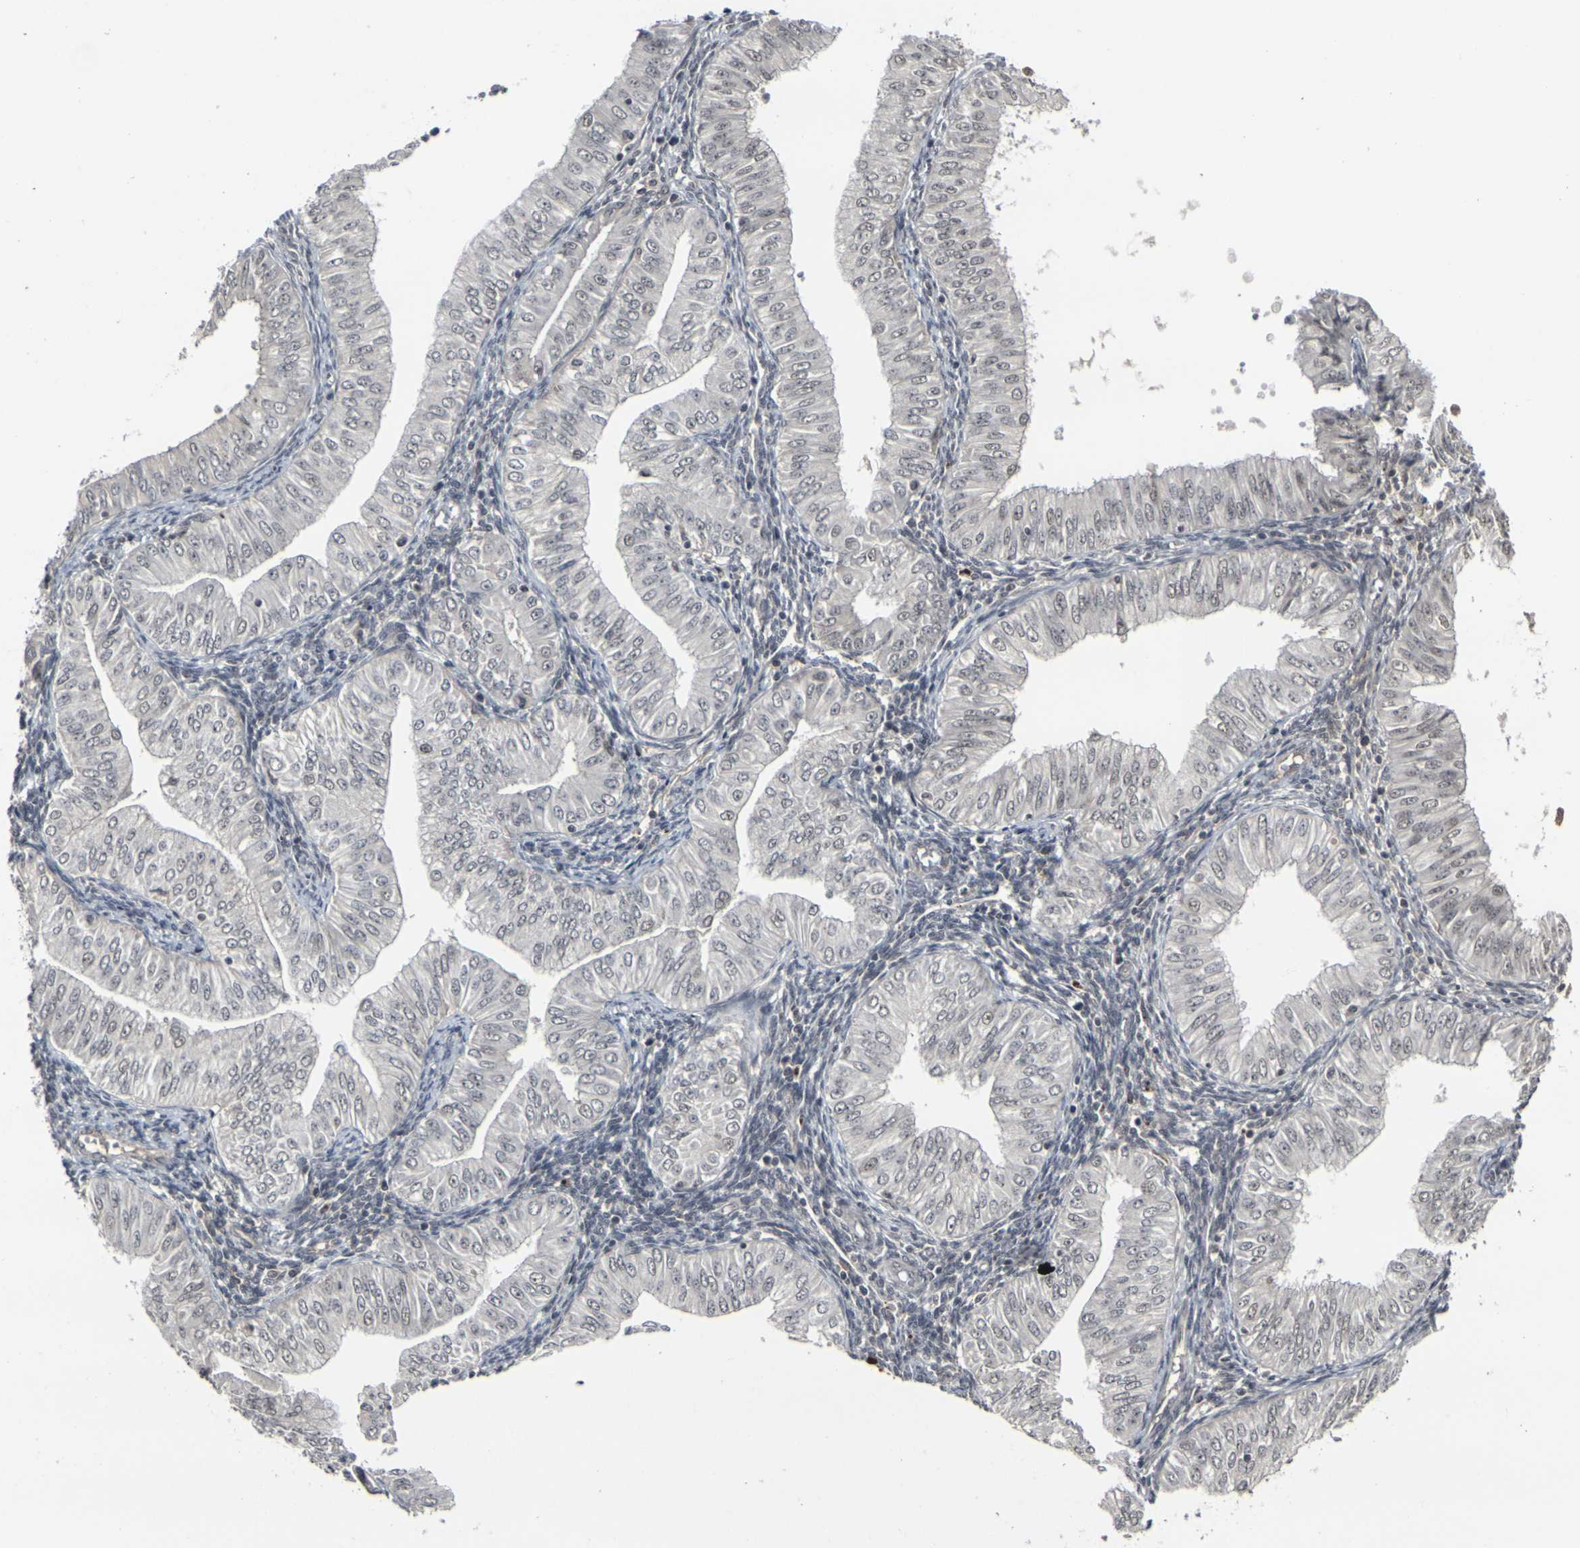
{"staining": {"intensity": "weak", "quantity": "25%-75%", "location": "nuclear"}, "tissue": "endometrial cancer", "cell_type": "Tumor cells", "image_type": "cancer", "snomed": [{"axis": "morphology", "description": "Normal tissue, NOS"}, {"axis": "morphology", "description": "Adenocarcinoma, NOS"}, {"axis": "topography", "description": "Endometrium"}], "caption": "Human adenocarcinoma (endometrial) stained with a brown dye exhibits weak nuclear positive staining in approximately 25%-75% of tumor cells.", "gene": "GPR19", "patient": {"sex": "female", "age": 53}}